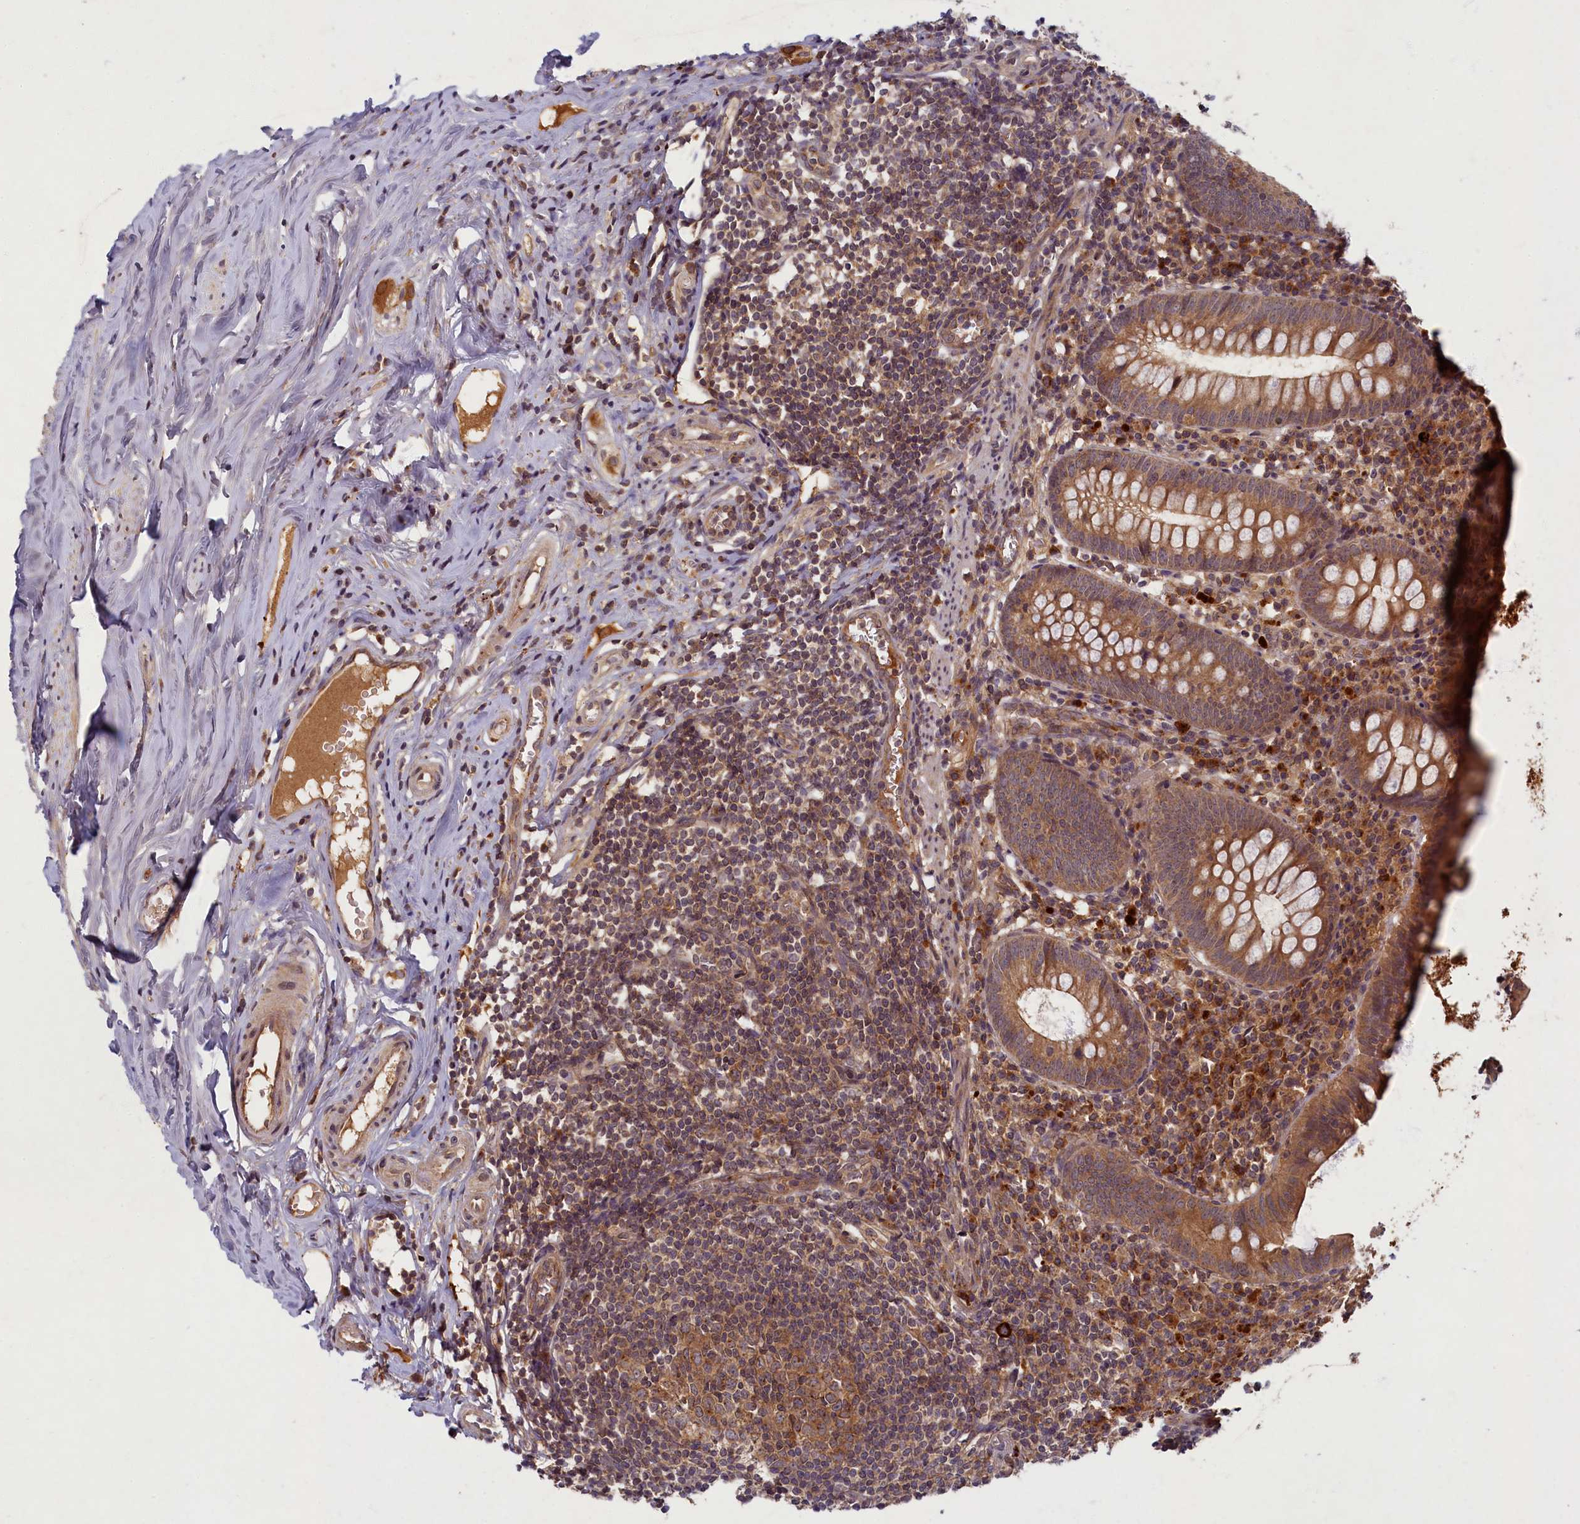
{"staining": {"intensity": "moderate", "quantity": ">75%", "location": "cytoplasmic/membranous"}, "tissue": "appendix", "cell_type": "Glandular cells", "image_type": "normal", "snomed": [{"axis": "morphology", "description": "Normal tissue, NOS"}, {"axis": "topography", "description": "Appendix"}], "caption": "DAB (3,3'-diaminobenzidine) immunohistochemical staining of normal human appendix shows moderate cytoplasmic/membranous protein expression in approximately >75% of glandular cells. (Stains: DAB in brown, nuclei in blue, Microscopy: brightfield microscopy at high magnification).", "gene": "BICD1", "patient": {"sex": "female", "age": 51}}